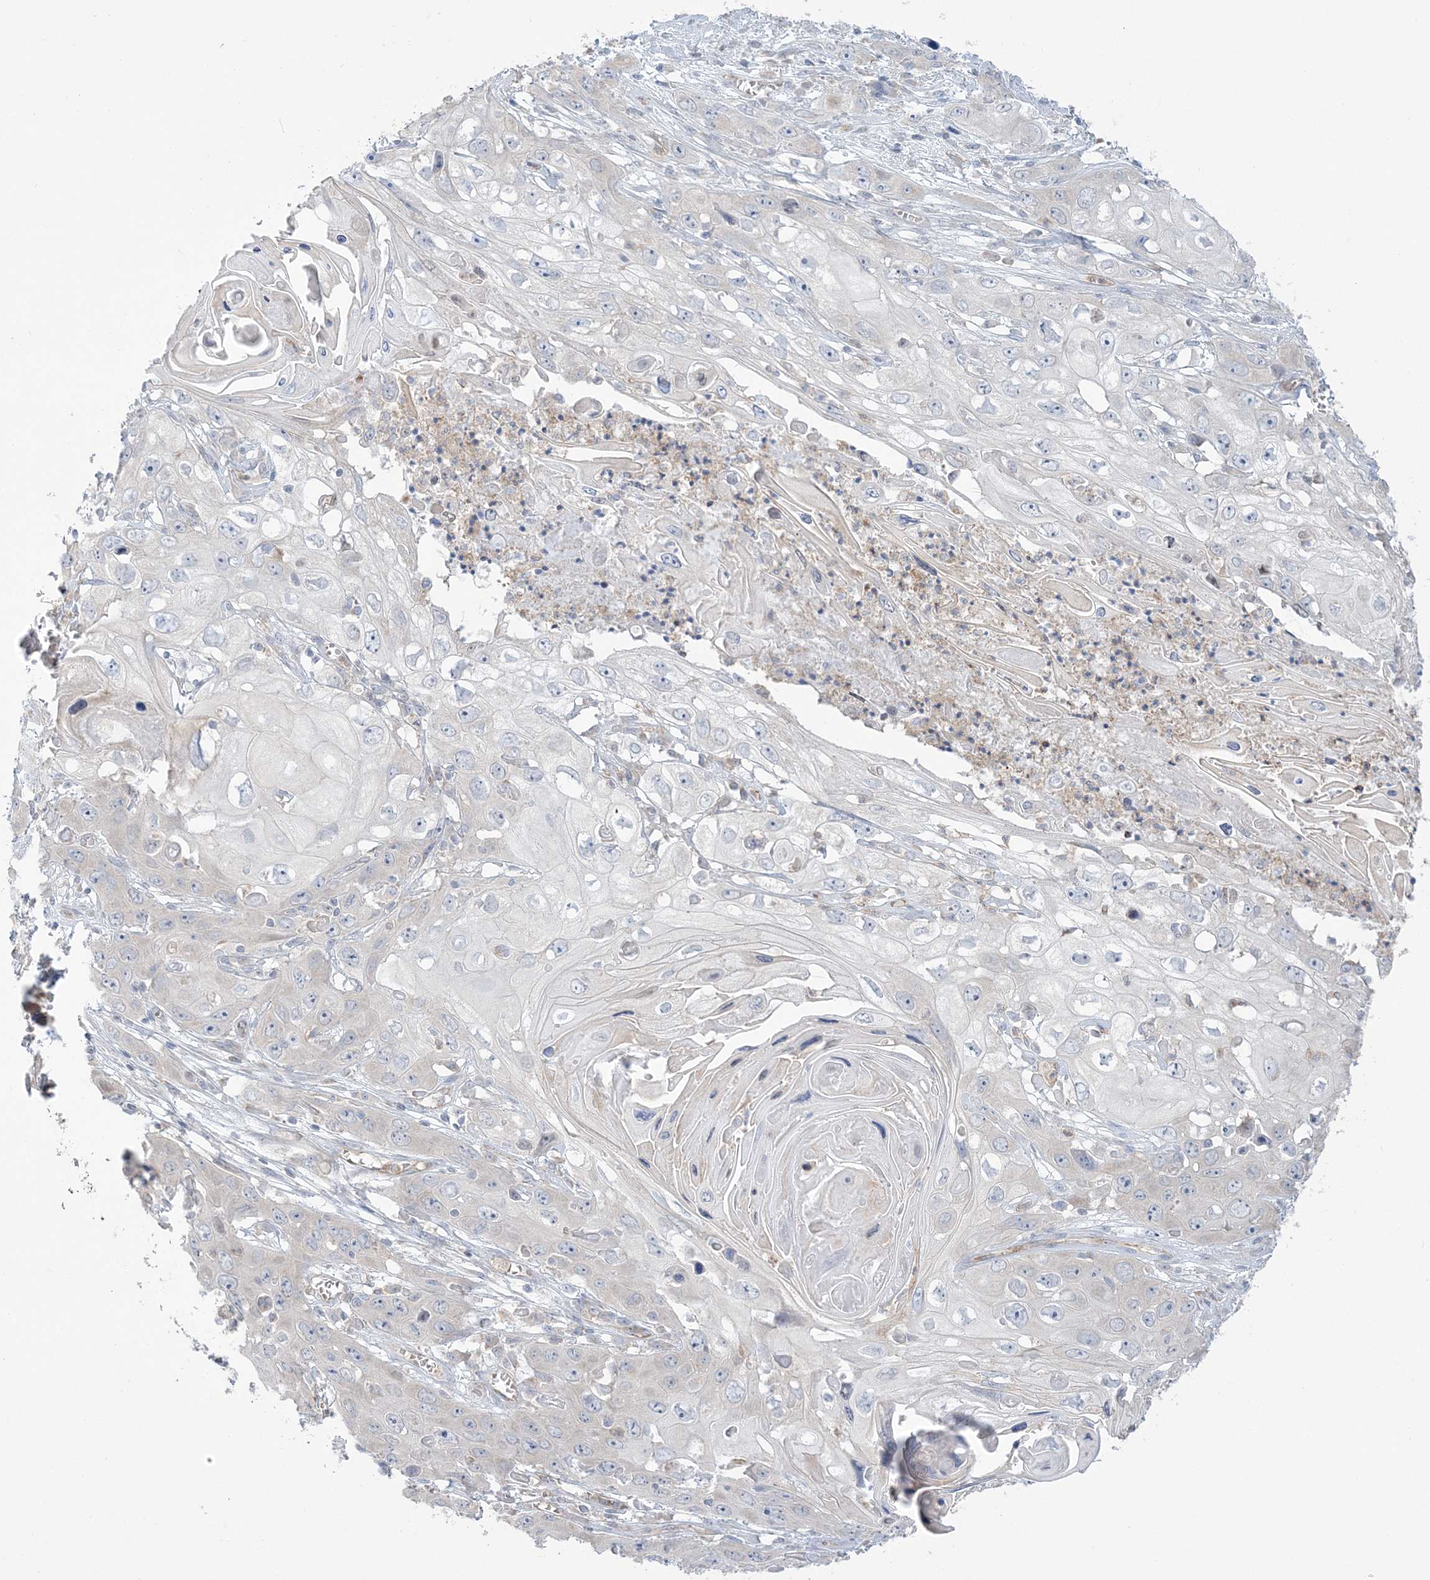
{"staining": {"intensity": "negative", "quantity": "none", "location": "none"}, "tissue": "skin cancer", "cell_type": "Tumor cells", "image_type": "cancer", "snomed": [{"axis": "morphology", "description": "Squamous cell carcinoma, NOS"}, {"axis": "topography", "description": "Skin"}], "caption": "Immunohistochemistry of squamous cell carcinoma (skin) shows no positivity in tumor cells.", "gene": "FARSB", "patient": {"sex": "male", "age": 55}}